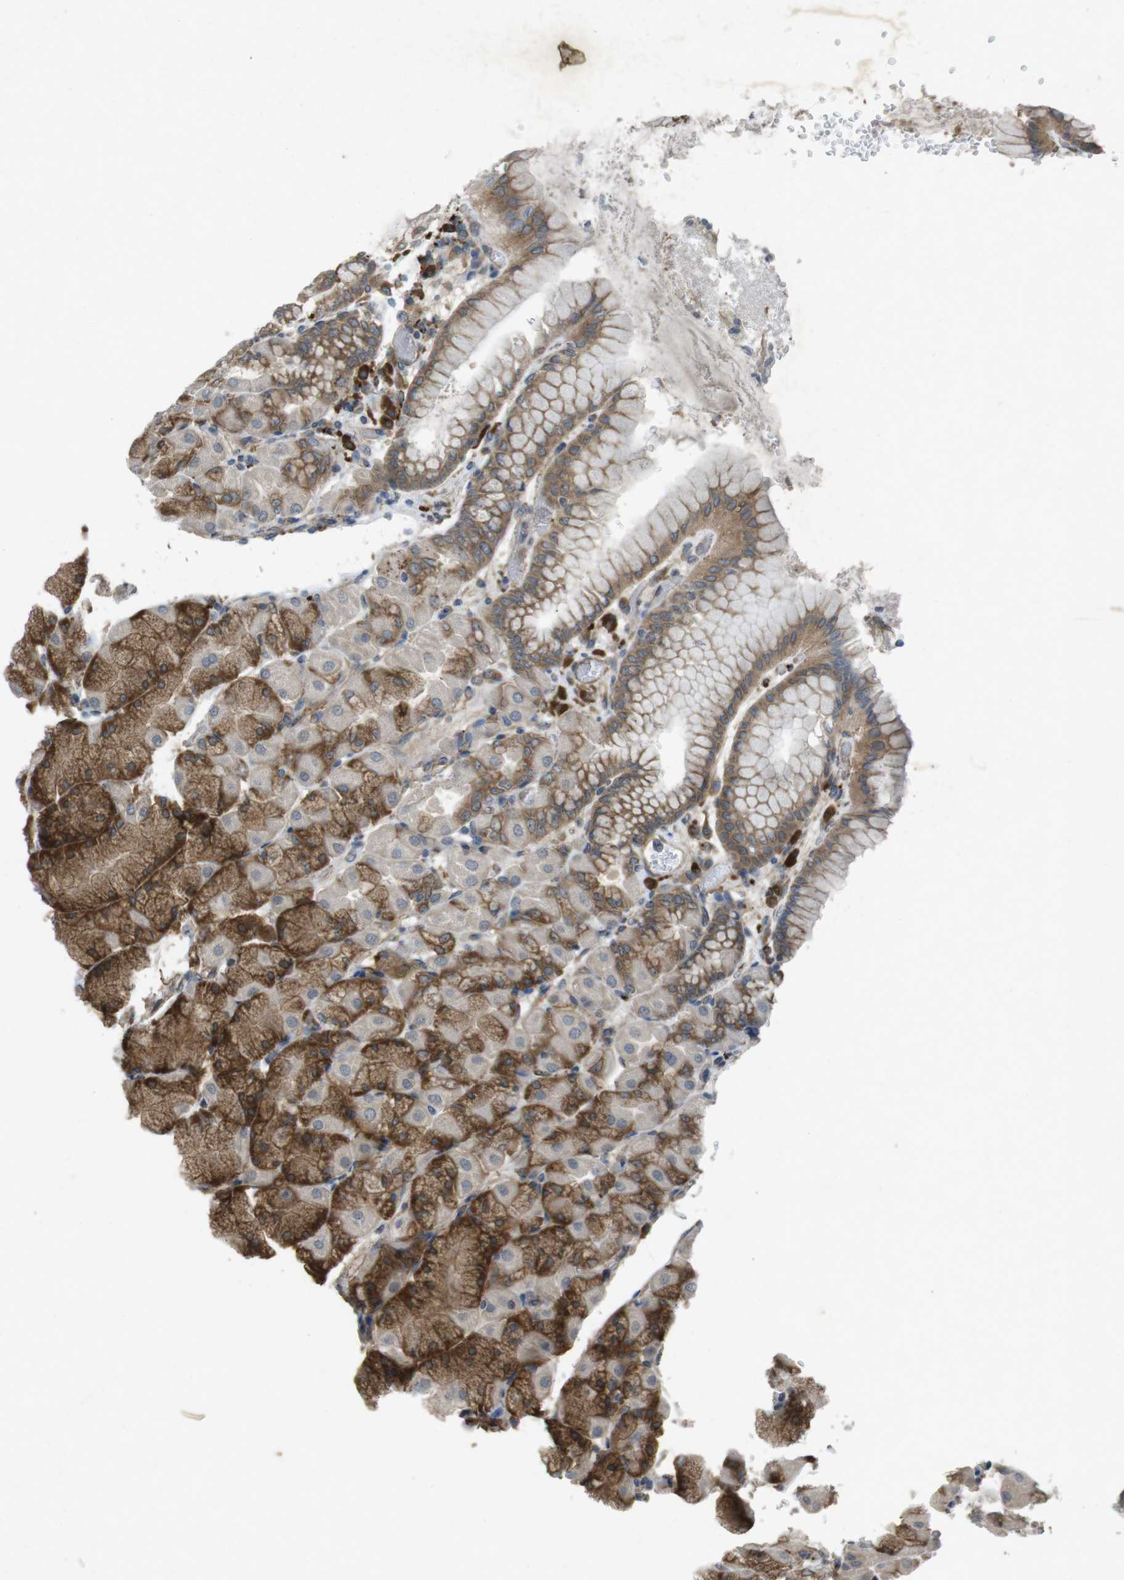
{"staining": {"intensity": "strong", "quantity": "25%-75%", "location": "cytoplasmic/membranous"}, "tissue": "stomach", "cell_type": "Glandular cells", "image_type": "normal", "snomed": [{"axis": "morphology", "description": "Normal tissue, NOS"}, {"axis": "topography", "description": "Stomach, upper"}], "caption": "Immunohistochemistry (IHC) of benign stomach displays high levels of strong cytoplasmic/membranous staining in about 25%-75% of glandular cells.", "gene": "FLCN", "patient": {"sex": "female", "age": 56}}